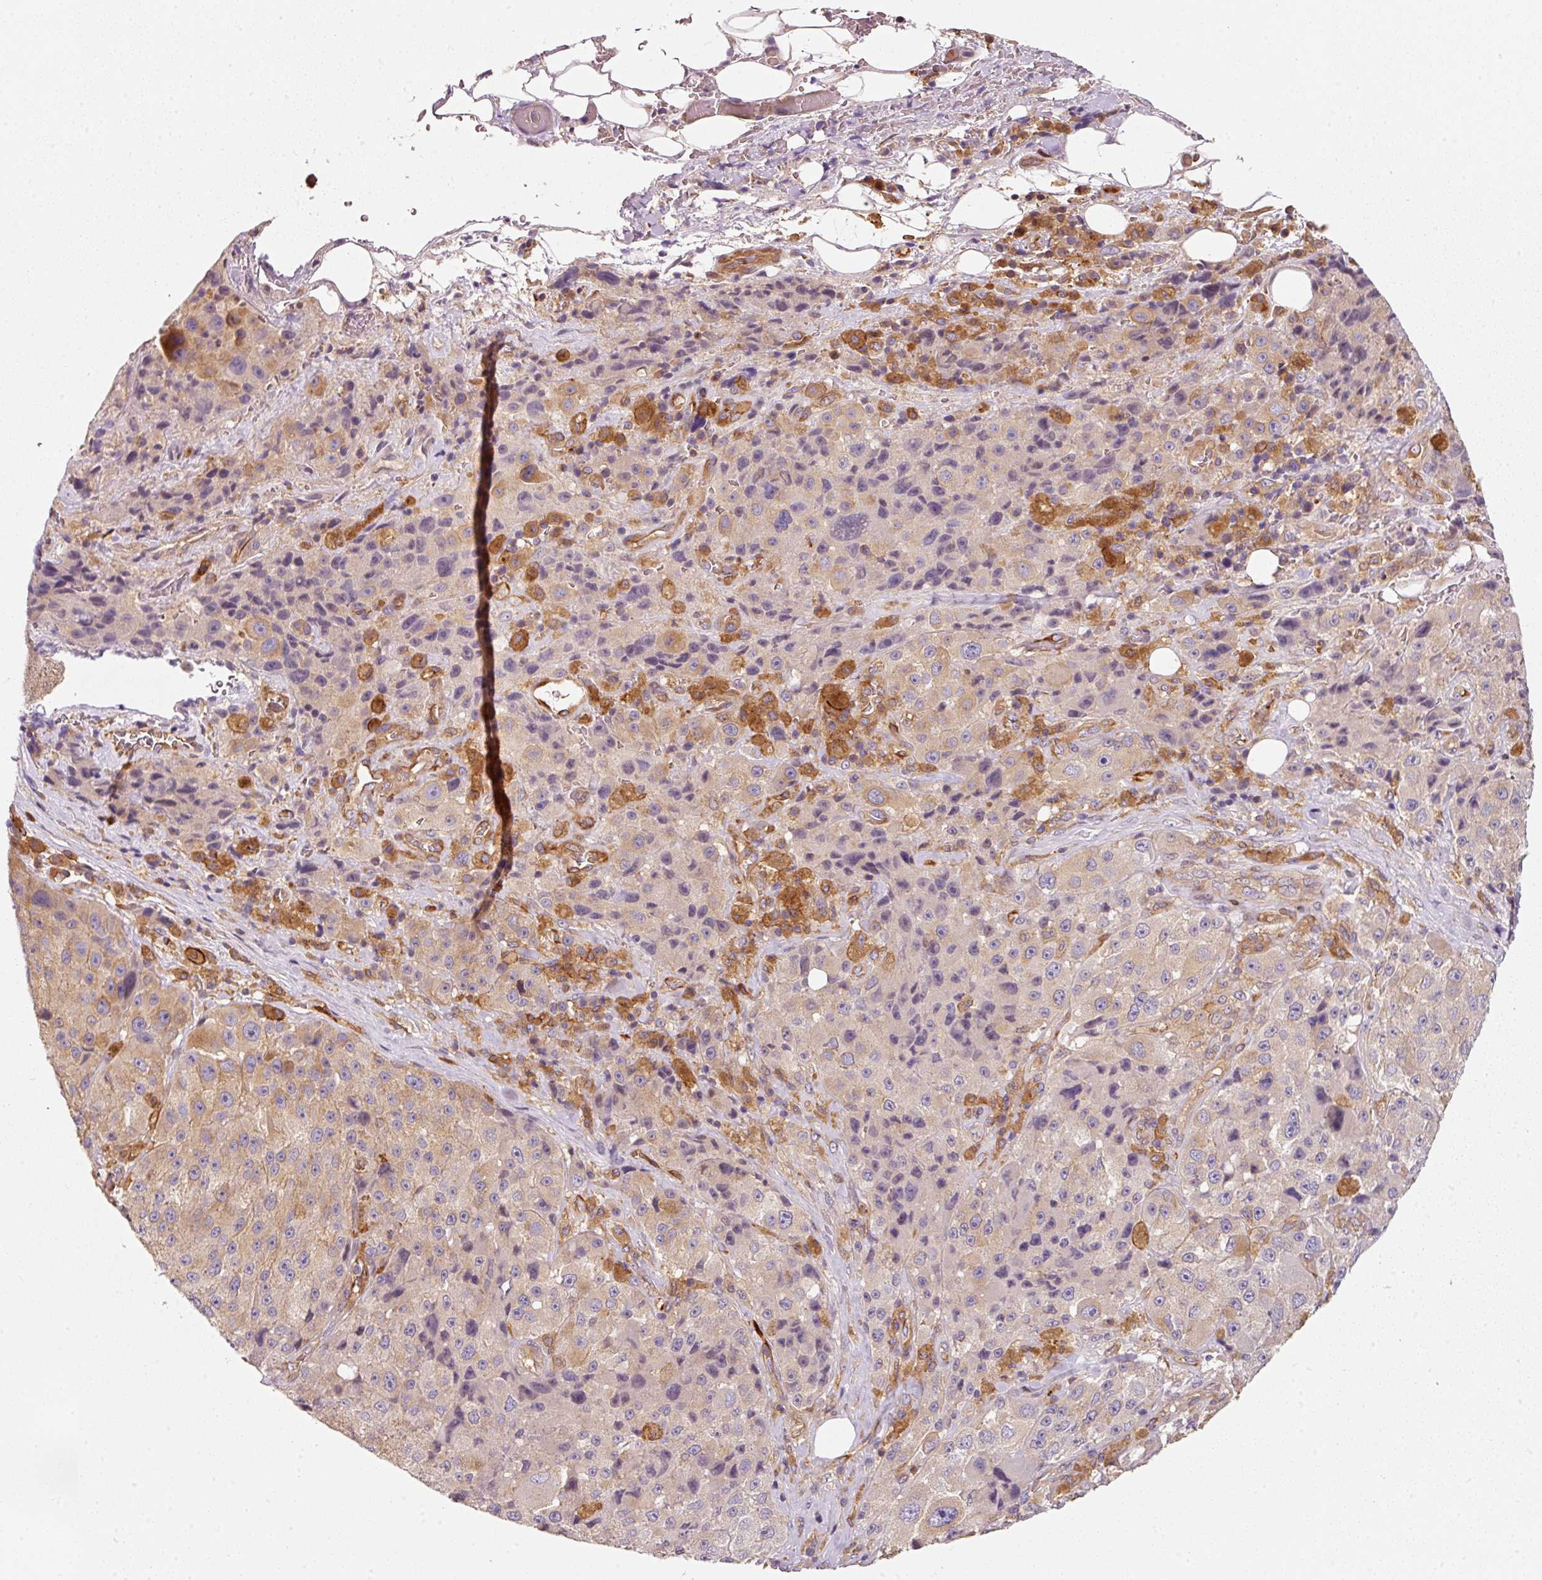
{"staining": {"intensity": "moderate", "quantity": "<25%", "location": "cytoplasmic/membranous"}, "tissue": "melanoma", "cell_type": "Tumor cells", "image_type": "cancer", "snomed": [{"axis": "morphology", "description": "Malignant melanoma, Metastatic site"}, {"axis": "topography", "description": "Lymph node"}], "caption": "The histopathology image exhibits a brown stain indicating the presence of a protein in the cytoplasmic/membranous of tumor cells in melanoma.", "gene": "IQGAP2", "patient": {"sex": "male", "age": 62}}